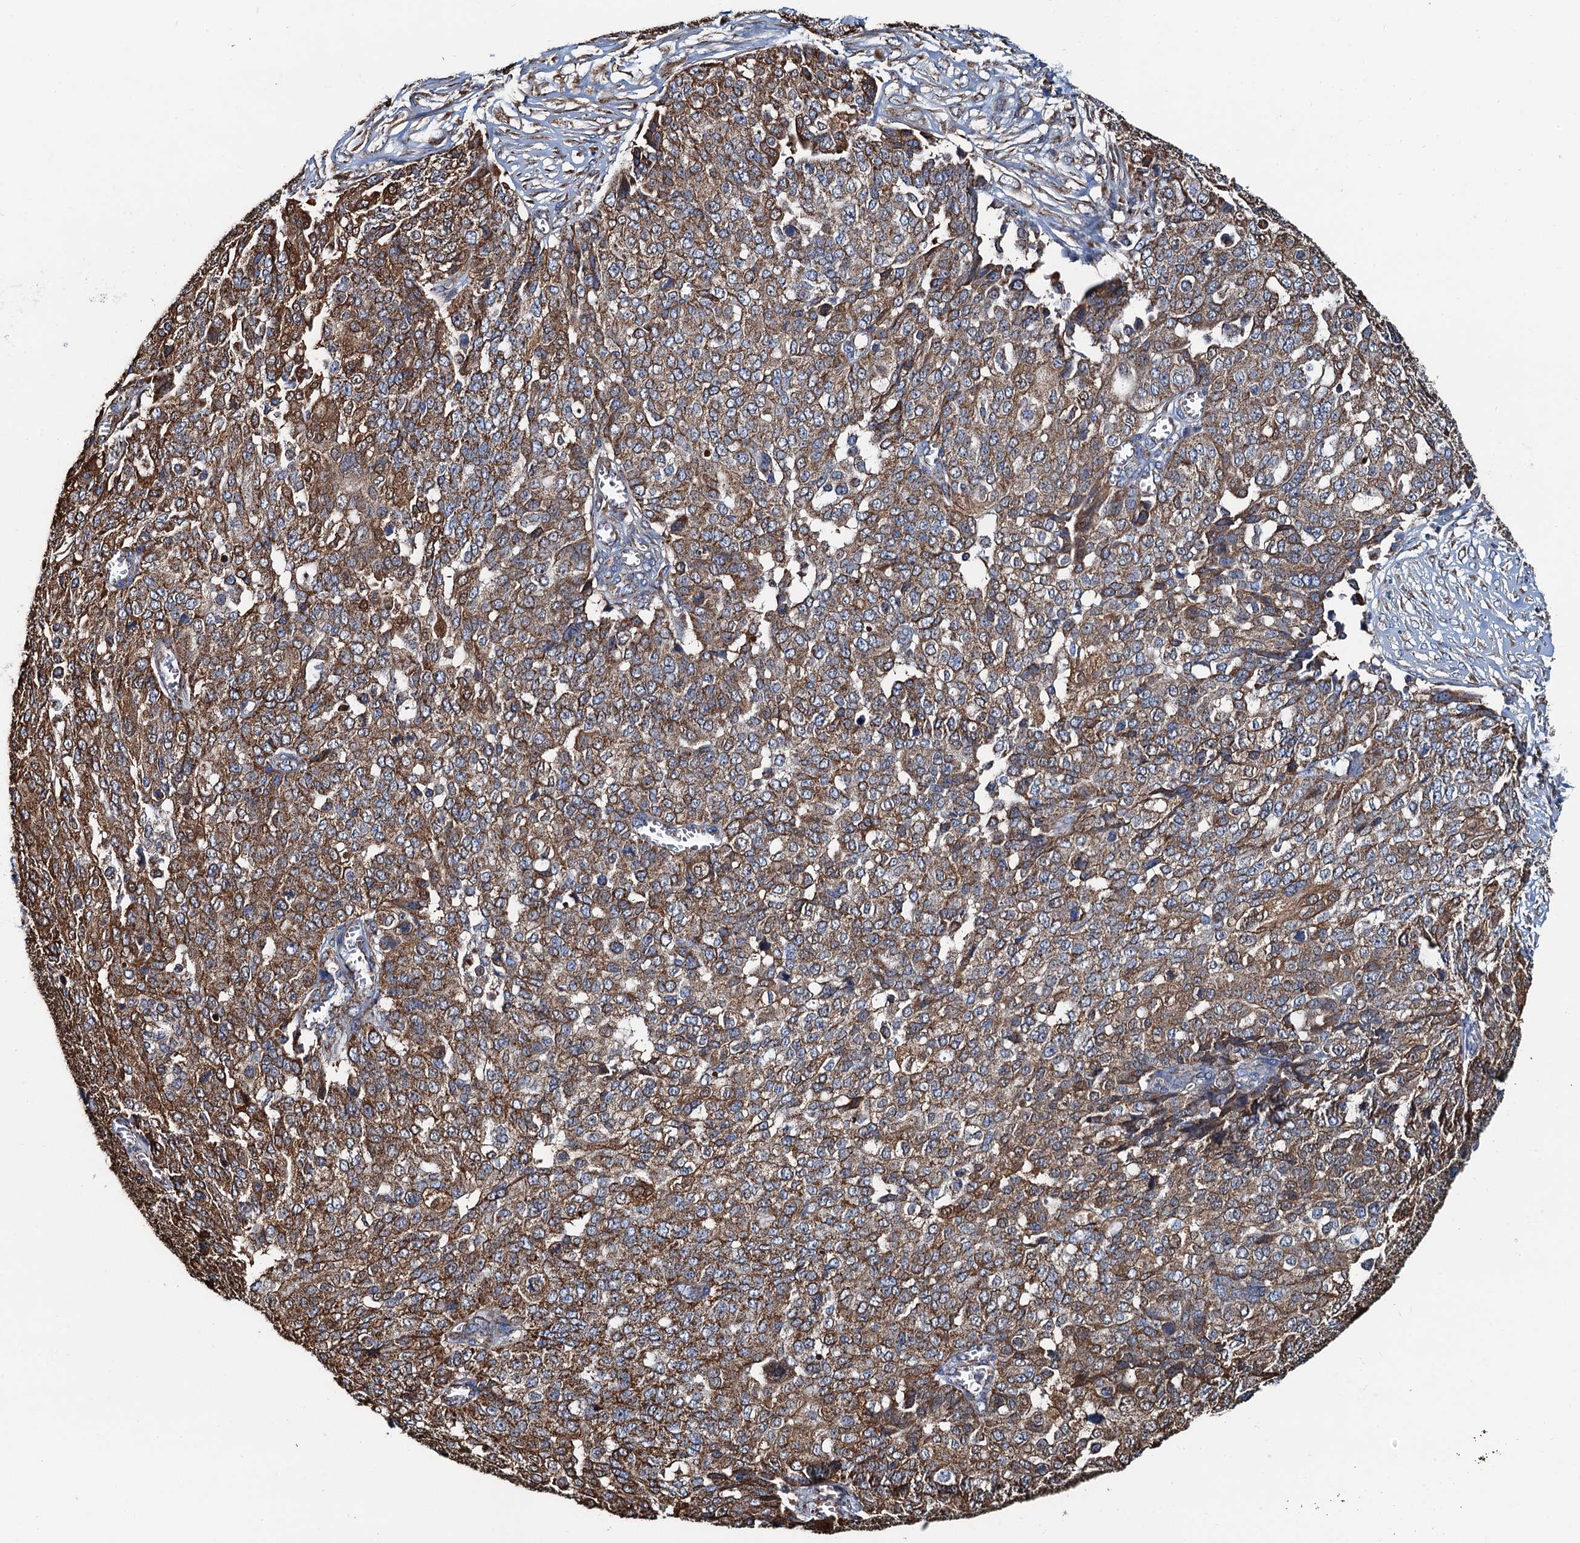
{"staining": {"intensity": "strong", "quantity": ">75%", "location": "cytoplasmic/membranous"}, "tissue": "ovarian cancer", "cell_type": "Tumor cells", "image_type": "cancer", "snomed": [{"axis": "morphology", "description": "Cystadenocarcinoma, serous, NOS"}, {"axis": "topography", "description": "Soft tissue"}, {"axis": "topography", "description": "Ovary"}], "caption": "Tumor cells display strong cytoplasmic/membranous staining in approximately >75% of cells in ovarian cancer (serous cystadenocarcinoma).", "gene": "AAGAB", "patient": {"sex": "female", "age": 57}}